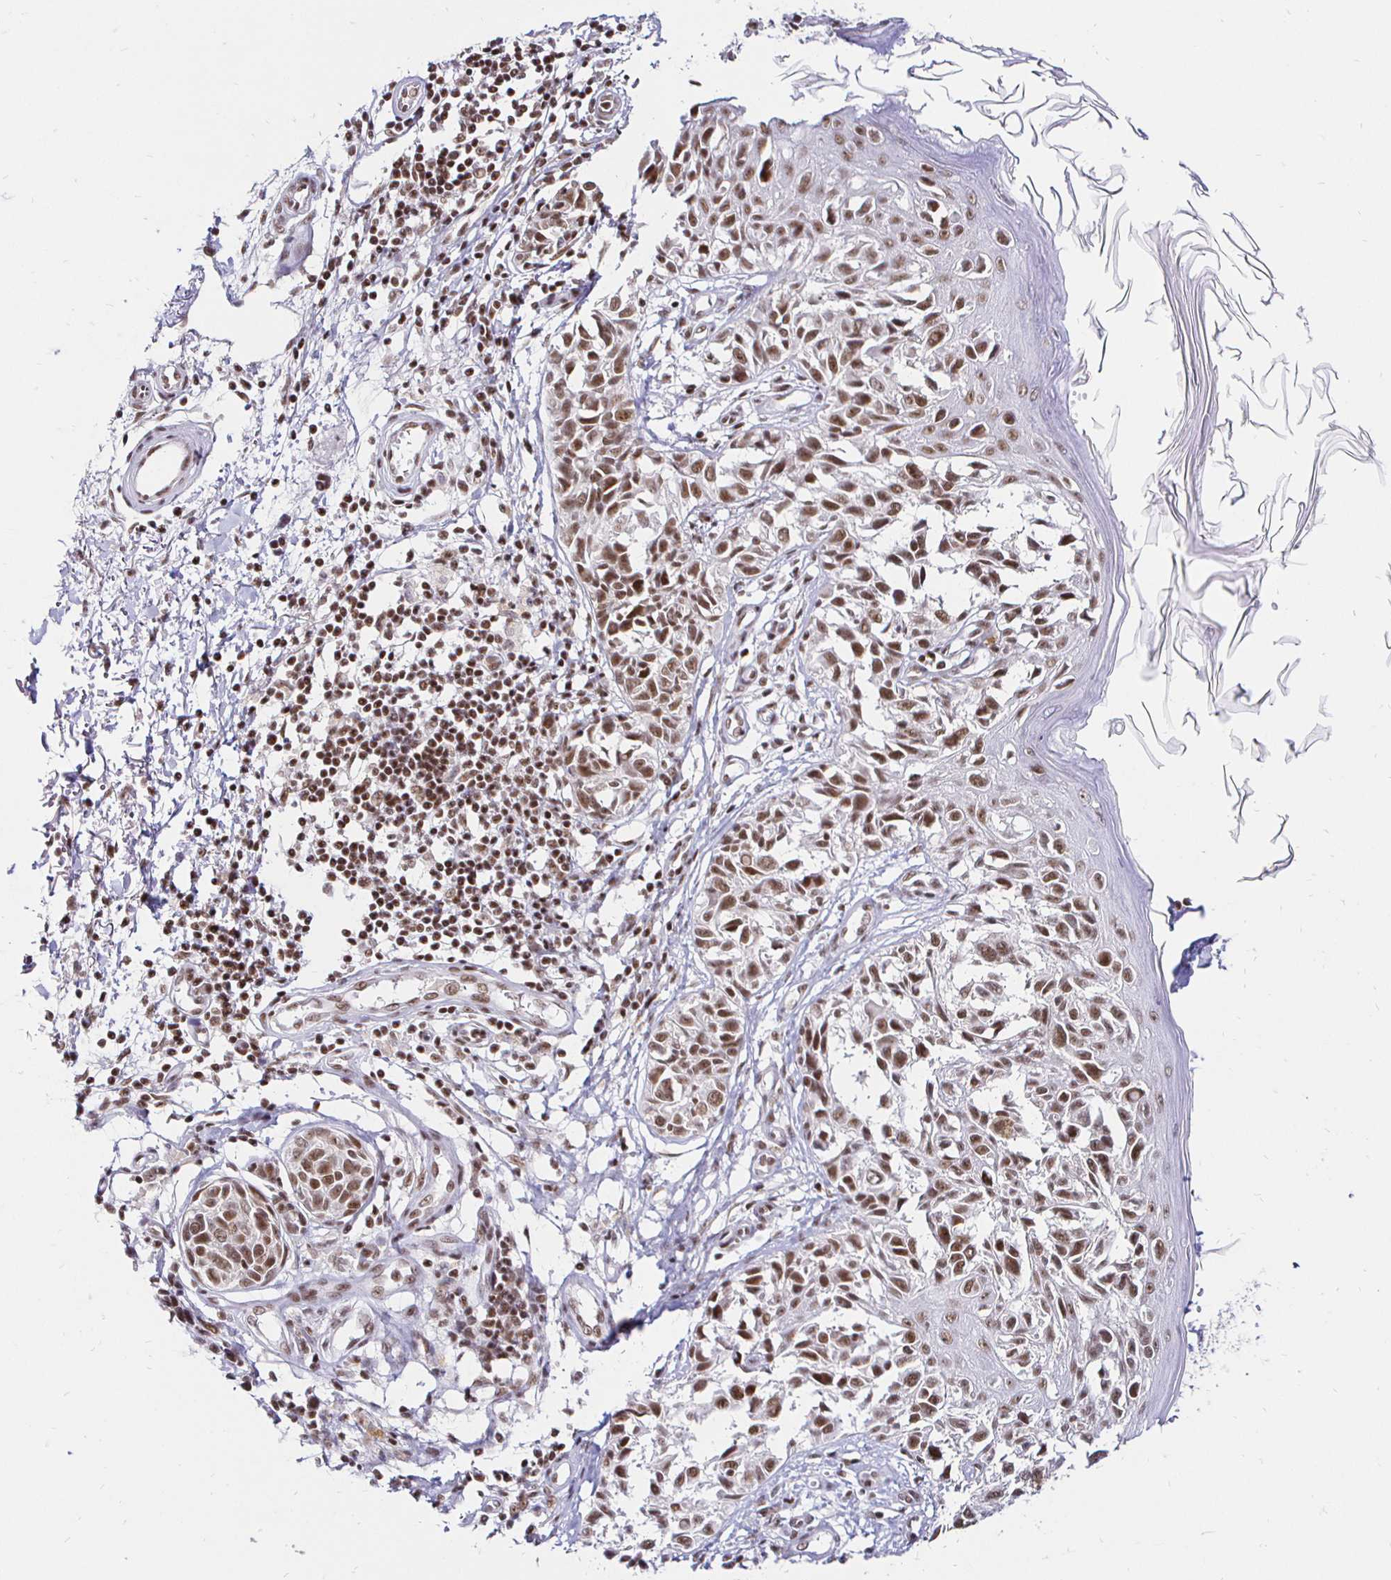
{"staining": {"intensity": "moderate", "quantity": ">75%", "location": "nuclear"}, "tissue": "melanoma", "cell_type": "Tumor cells", "image_type": "cancer", "snomed": [{"axis": "morphology", "description": "Malignant melanoma, NOS"}, {"axis": "topography", "description": "Skin"}], "caption": "A micrograph of human melanoma stained for a protein shows moderate nuclear brown staining in tumor cells. Immunohistochemistry stains the protein of interest in brown and the nuclei are stained blue.", "gene": "SIN3A", "patient": {"sex": "male", "age": 73}}